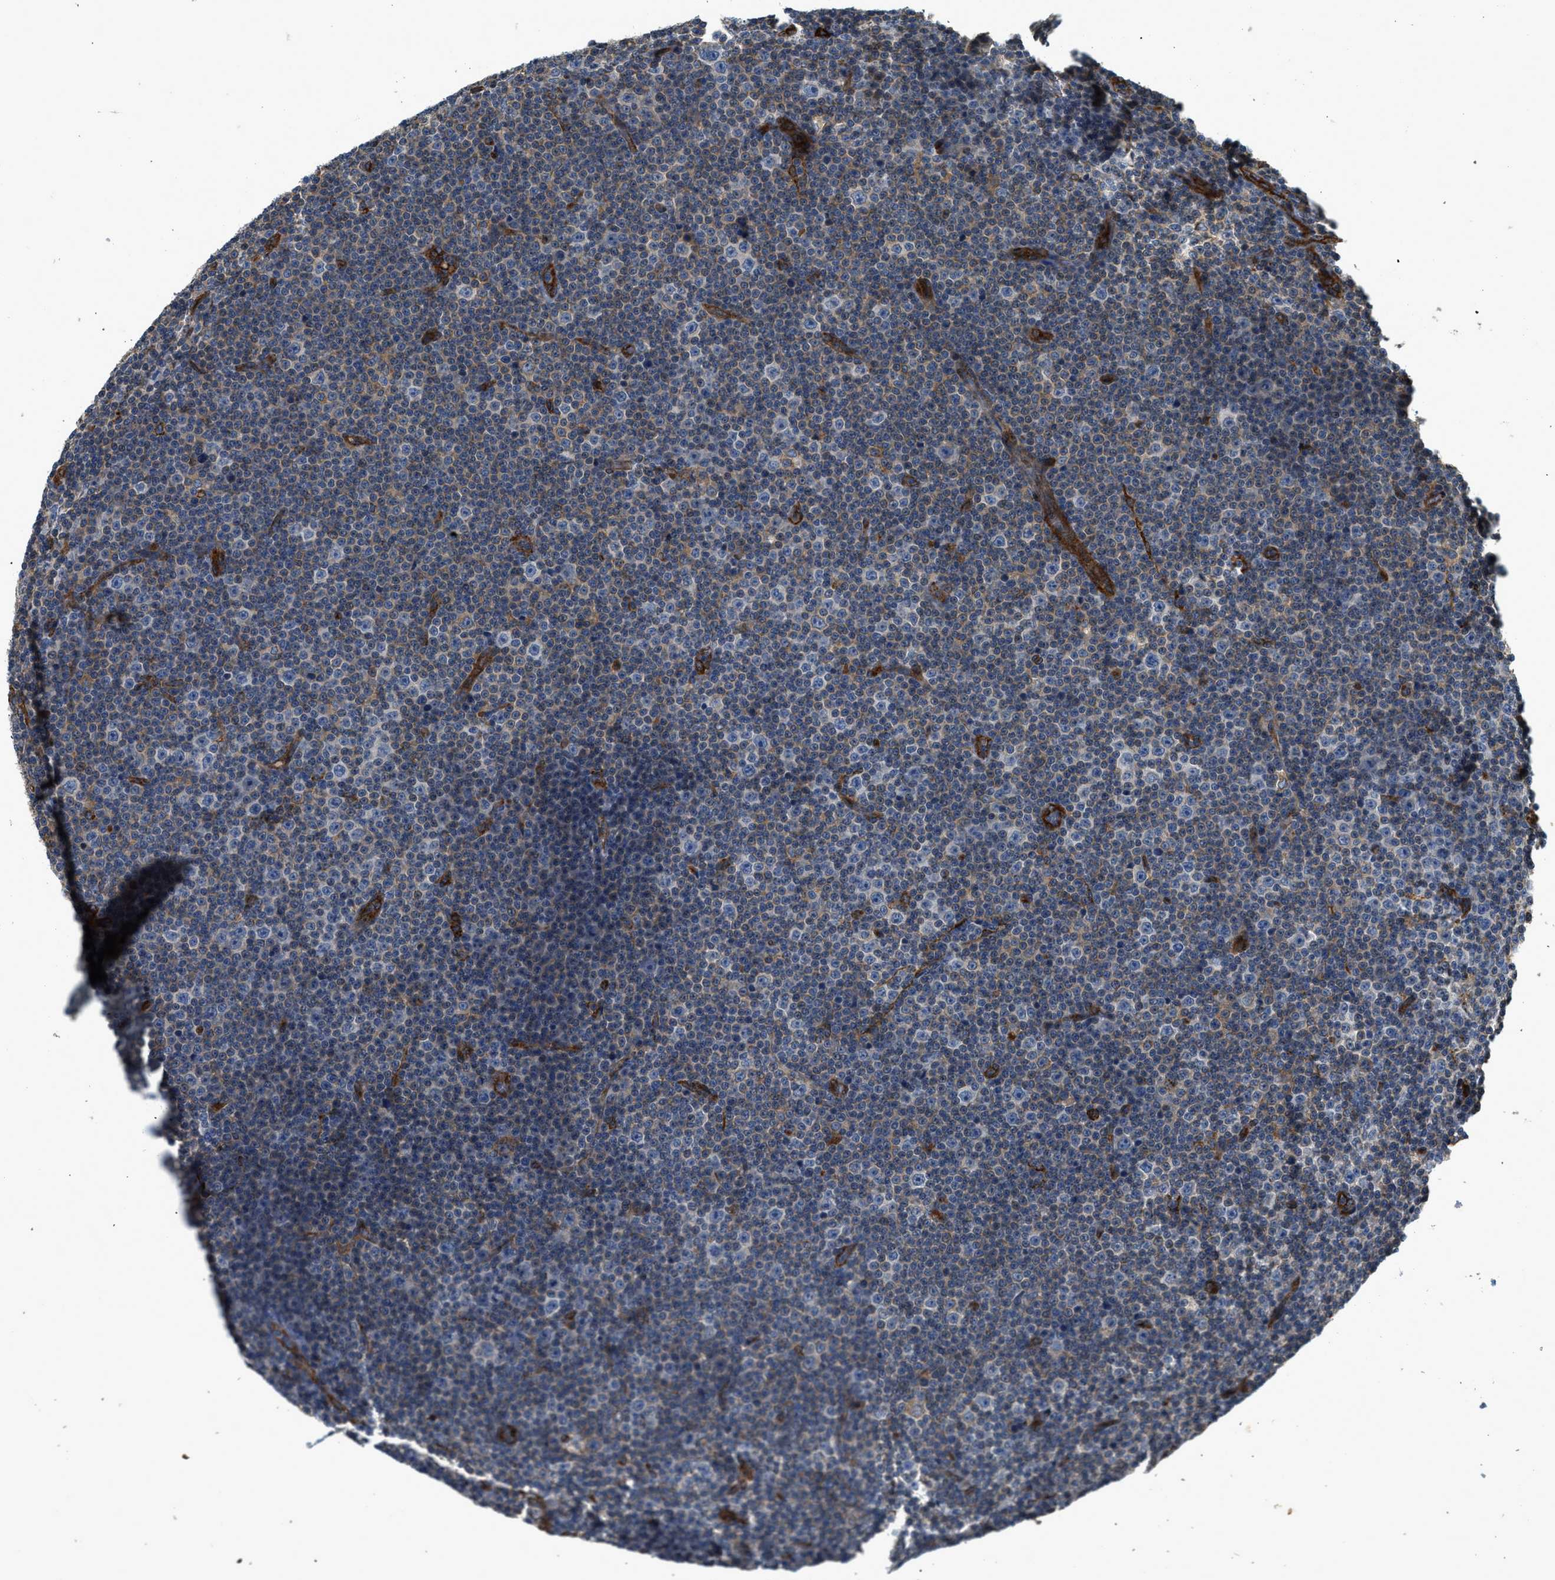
{"staining": {"intensity": "negative", "quantity": "none", "location": "none"}, "tissue": "lymphoma", "cell_type": "Tumor cells", "image_type": "cancer", "snomed": [{"axis": "morphology", "description": "Malignant lymphoma, non-Hodgkin's type, Low grade"}, {"axis": "topography", "description": "Lymph node"}], "caption": "Immunohistochemistry (IHC) image of malignant lymphoma, non-Hodgkin's type (low-grade) stained for a protein (brown), which displays no expression in tumor cells.", "gene": "HIP1", "patient": {"sex": "female", "age": 67}}